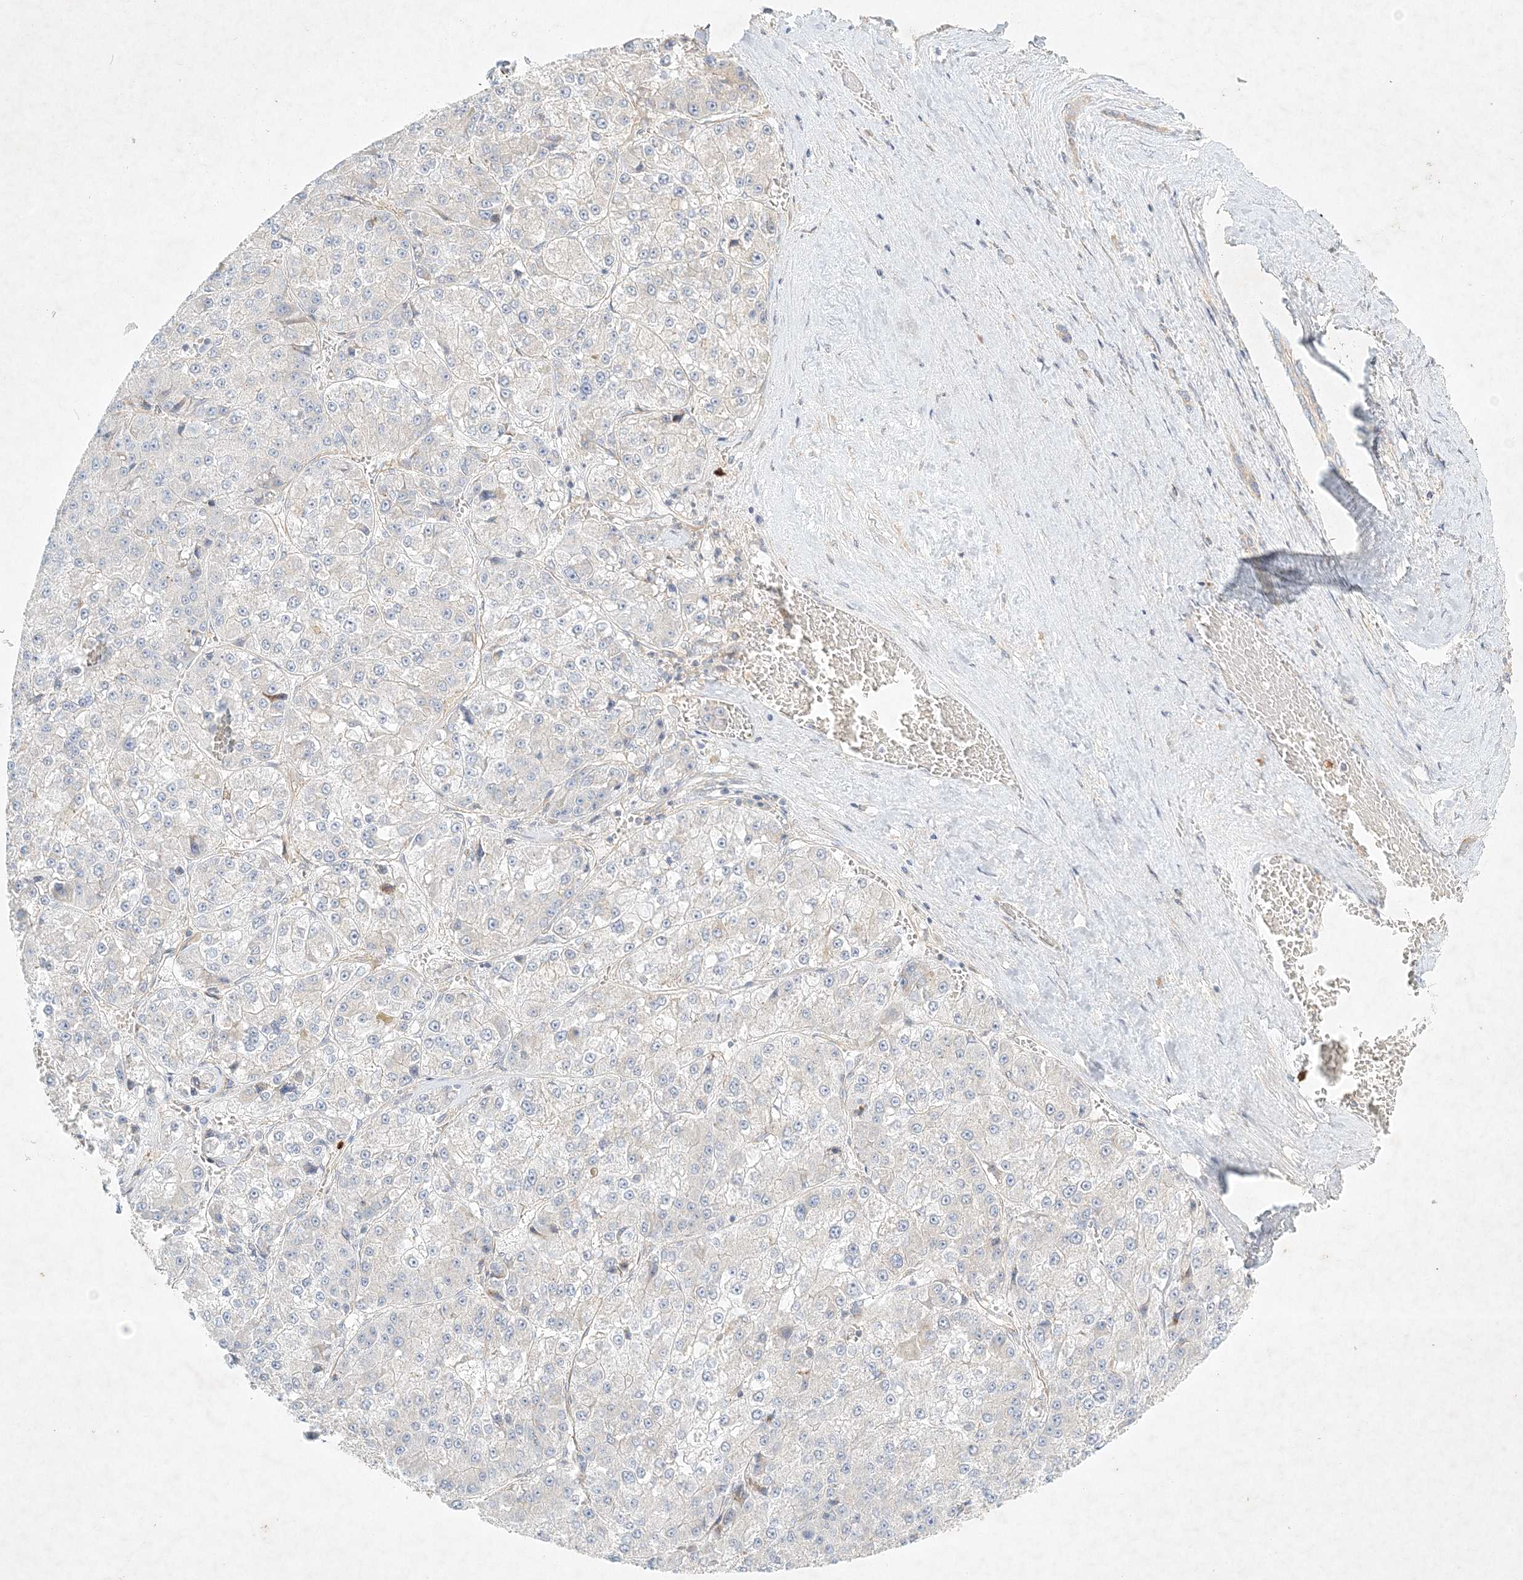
{"staining": {"intensity": "negative", "quantity": "none", "location": "none"}, "tissue": "liver cancer", "cell_type": "Tumor cells", "image_type": "cancer", "snomed": [{"axis": "morphology", "description": "Carcinoma, Hepatocellular, NOS"}, {"axis": "topography", "description": "Liver"}], "caption": "Immunohistochemical staining of human liver cancer (hepatocellular carcinoma) demonstrates no significant expression in tumor cells. (DAB immunohistochemistry visualized using brightfield microscopy, high magnification).", "gene": "STK11IP", "patient": {"sex": "female", "age": 73}}